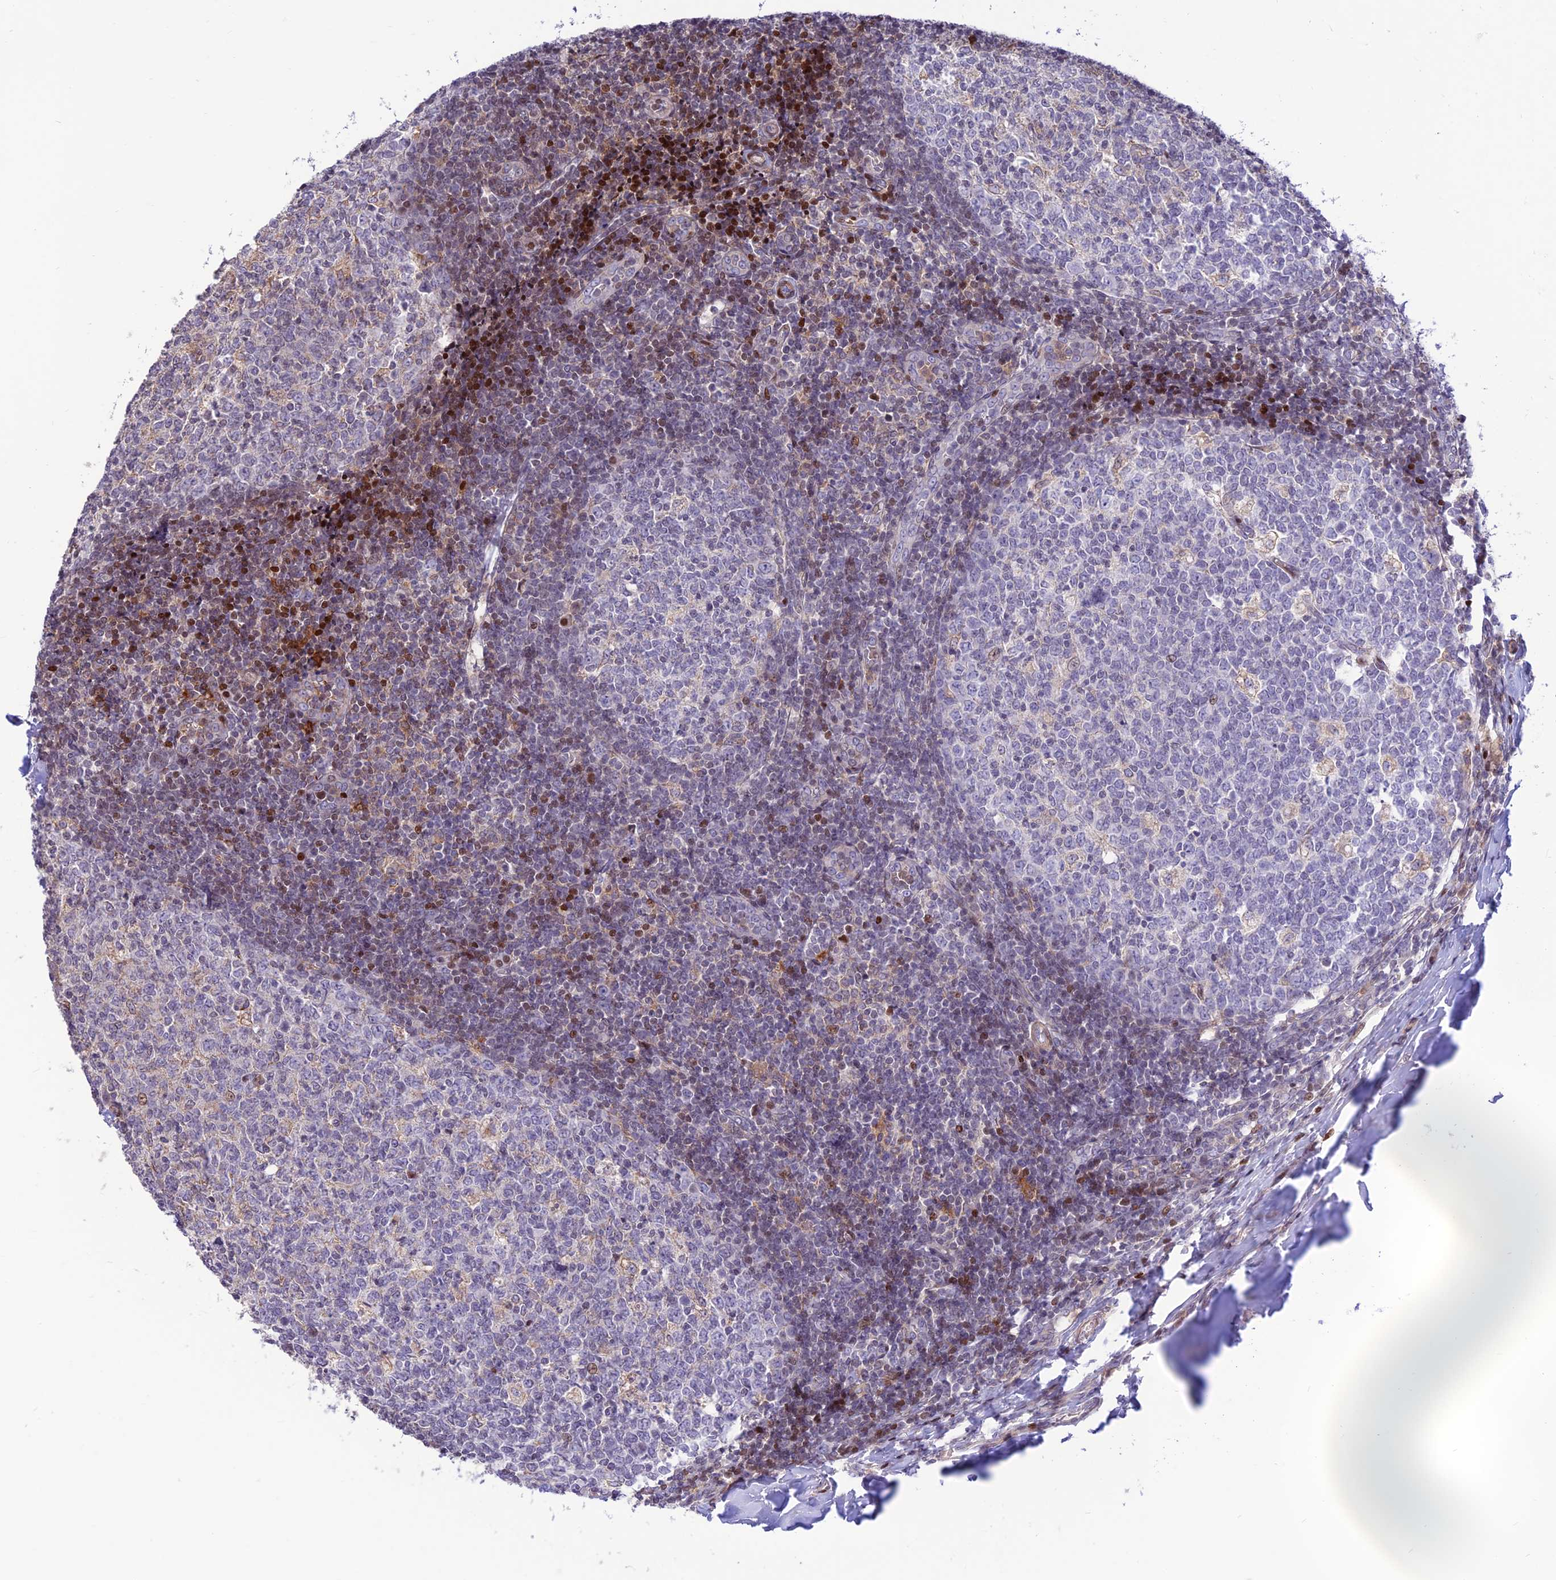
{"staining": {"intensity": "negative", "quantity": "none", "location": "none"}, "tissue": "tonsil", "cell_type": "Germinal center cells", "image_type": "normal", "snomed": [{"axis": "morphology", "description": "Normal tissue, NOS"}, {"axis": "topography", "description": "Tonsil"}], "caption": "Immunohistochemistry (IHC) of unremarkable tonsil displays no positivity in germinal center cells.", "gene": "FAM186B", "patient": {"sex": "female", "age": 19}}